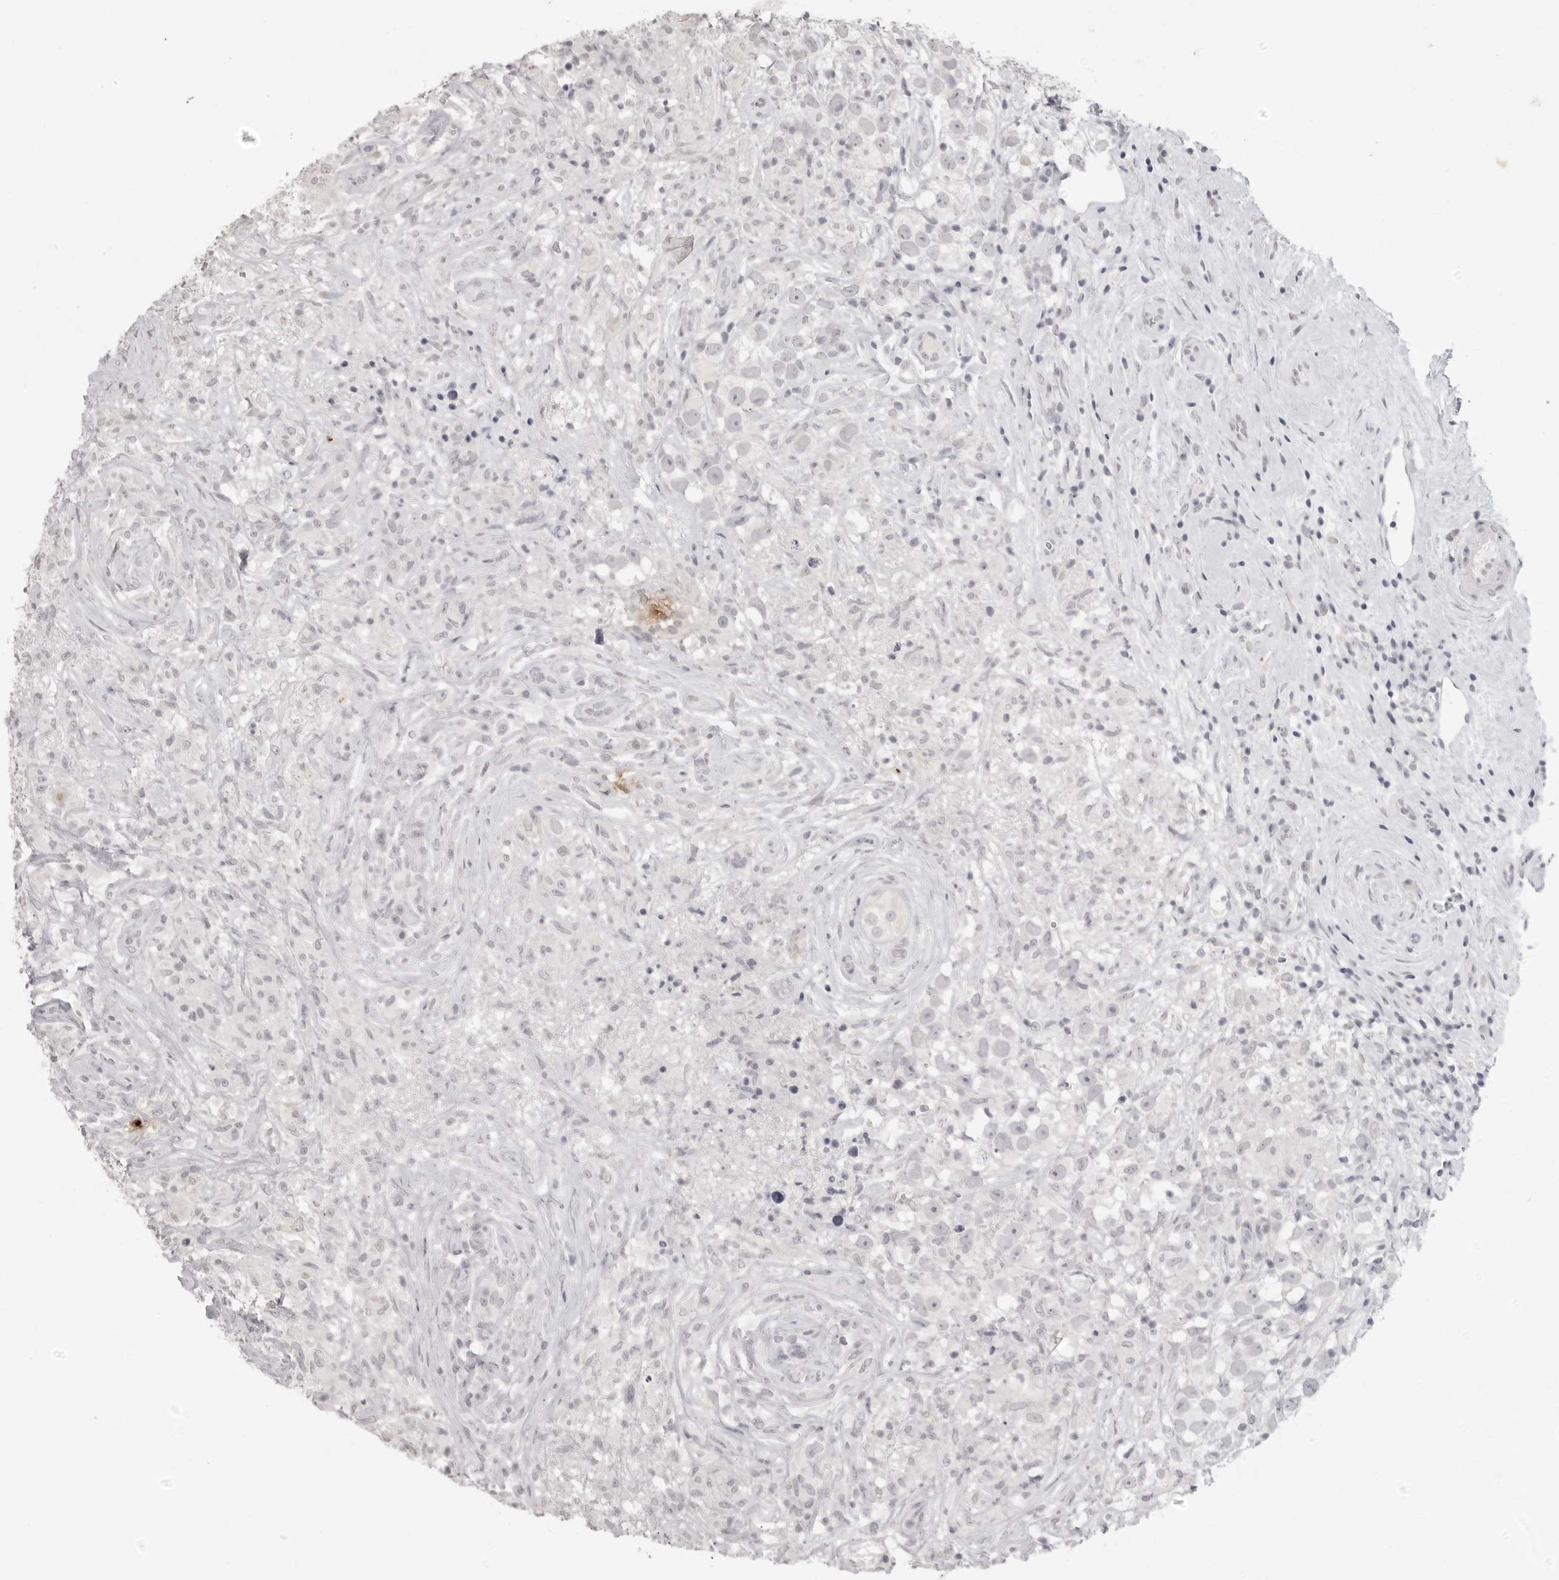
{"staining": {"intensity": "negative", "quantity": "none", "location": "none"}, "tissue": "testis cancer", "cell_type": "Tumor cells", "image_type": "cancer", "snomed": [{"axis": "morphology", "description": "Seminoma, NOS"}, {"axis": "topography", "description": "Testis"}], "caption": "Tumor cells are negative for protein expression in human testis cancer.", "gene": "PRSS1", "patient": {"sex": "male", "age": 49}}